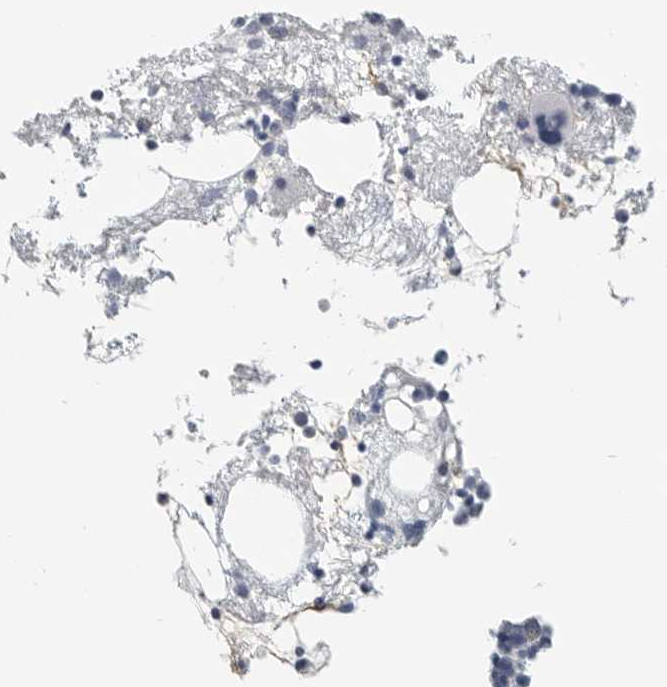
{"staining": {"intensity": "negative", "quantity": "none", "location": "none"}, "tissue": "bone marrow", "cell_type": "Hematopoietic cells", "image_type": "normal", "snomed": [{"axis": "morphology", "description": "Normal tissue, NOS"}, {"axis": "morphology", "description": "Inflammation, NOS"}, {"axis": "topography", "description": "Bone marrow"}], "caption": "A high-resolution histopathology image shows immunohistochemistry (IHC) staining of unremarkable bone marrow, which exhibits no significant expression in hematopoietic cells.", "gene": "PLN", "patient": {"sex": "female", "age": 81}}